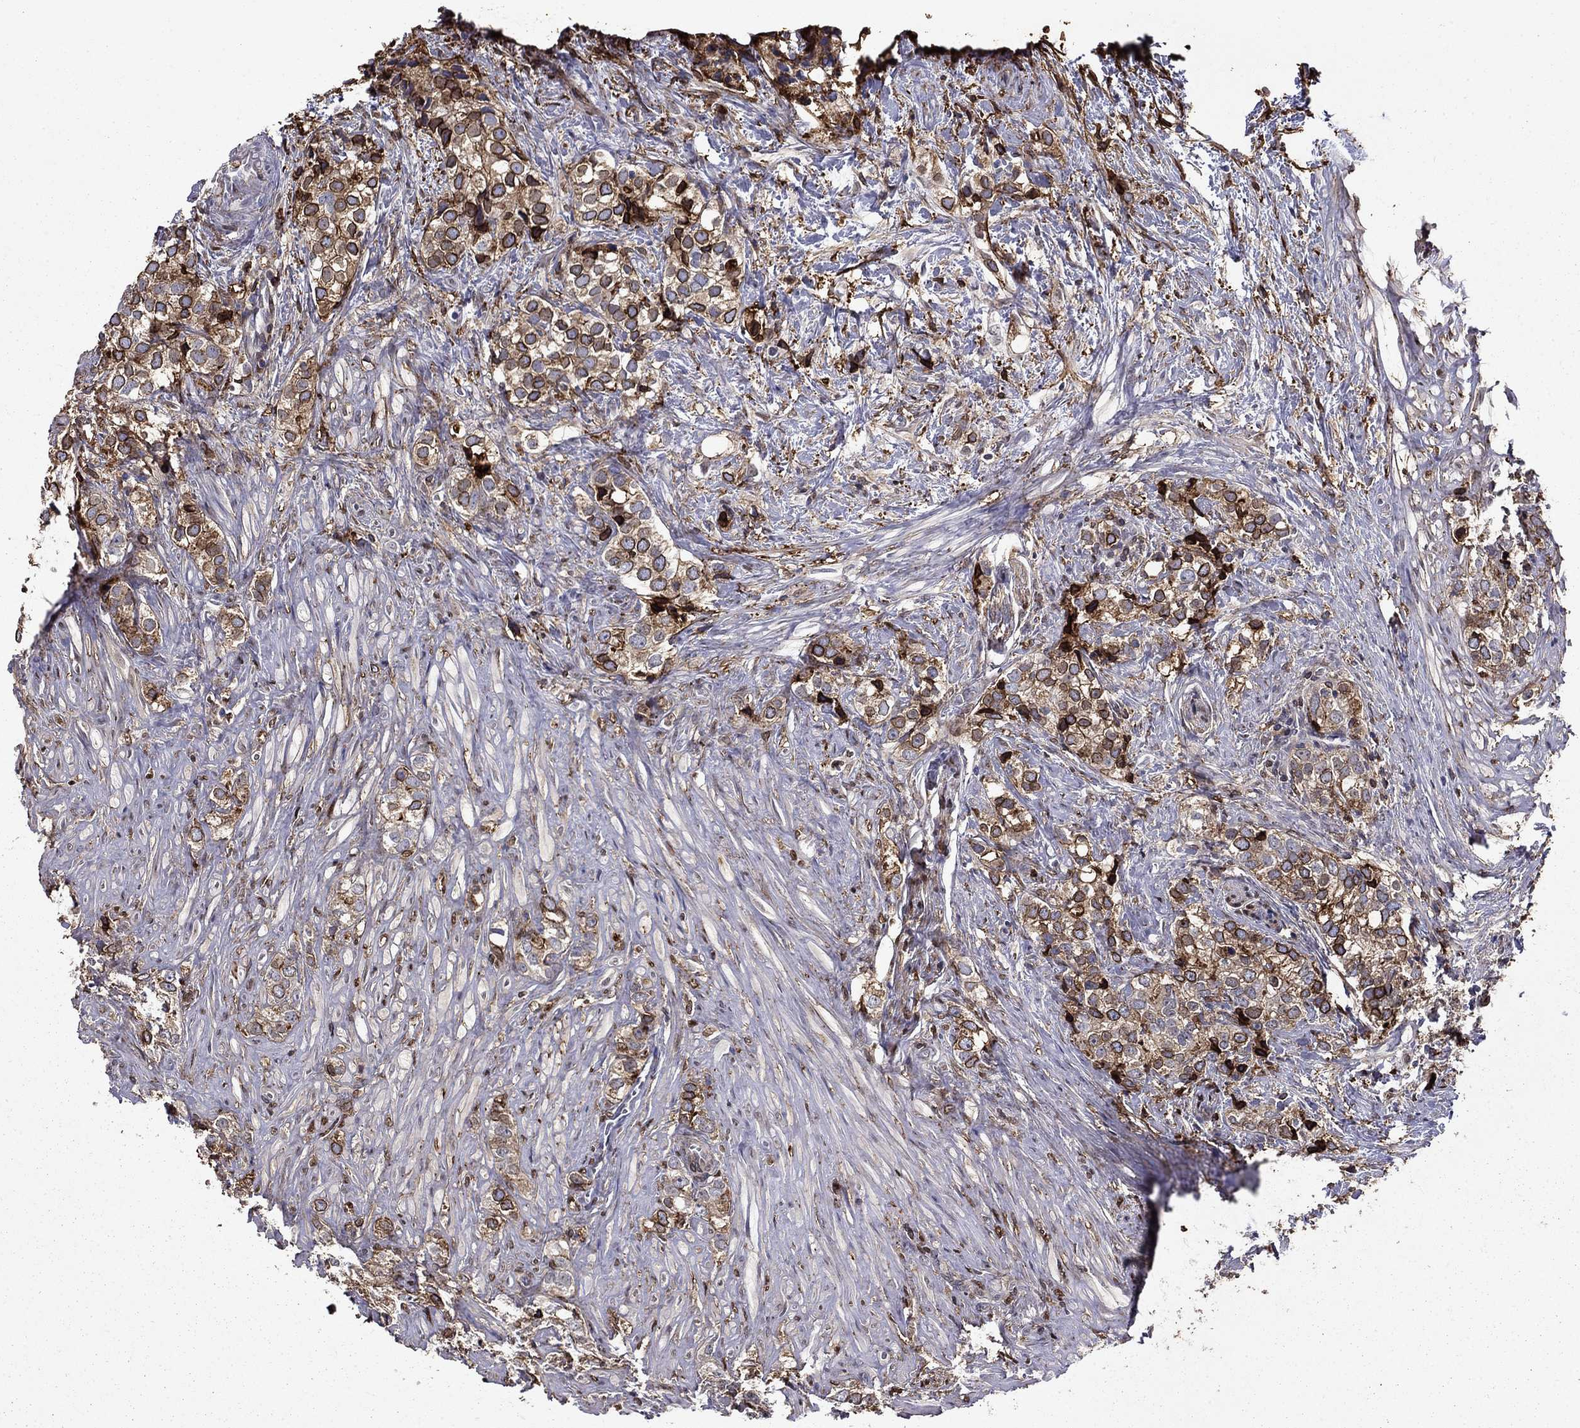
{"staining": {"intensity": "moderate", "quantity": ">75%", "location": "cytoplasmic/membranous"}, "tissue": "prostate cancer", "cell_type": "Tumor cells", "image_type": "cancer", "snomed": [{"axis": "morphology", "description": "Adenocarcinoma, NOS"}, {"axis": "topography", "description": "Prostate and seminal vesicle, NOS"}], "caption": "The histopathology image exhibits a brown stain indicating the presence of a protein in the cytoplasmic/membranous of tumor cells in prostate adenocarcinoma.", "gene": "PLAU", "patient": {"sex": "male", "age": 63}}